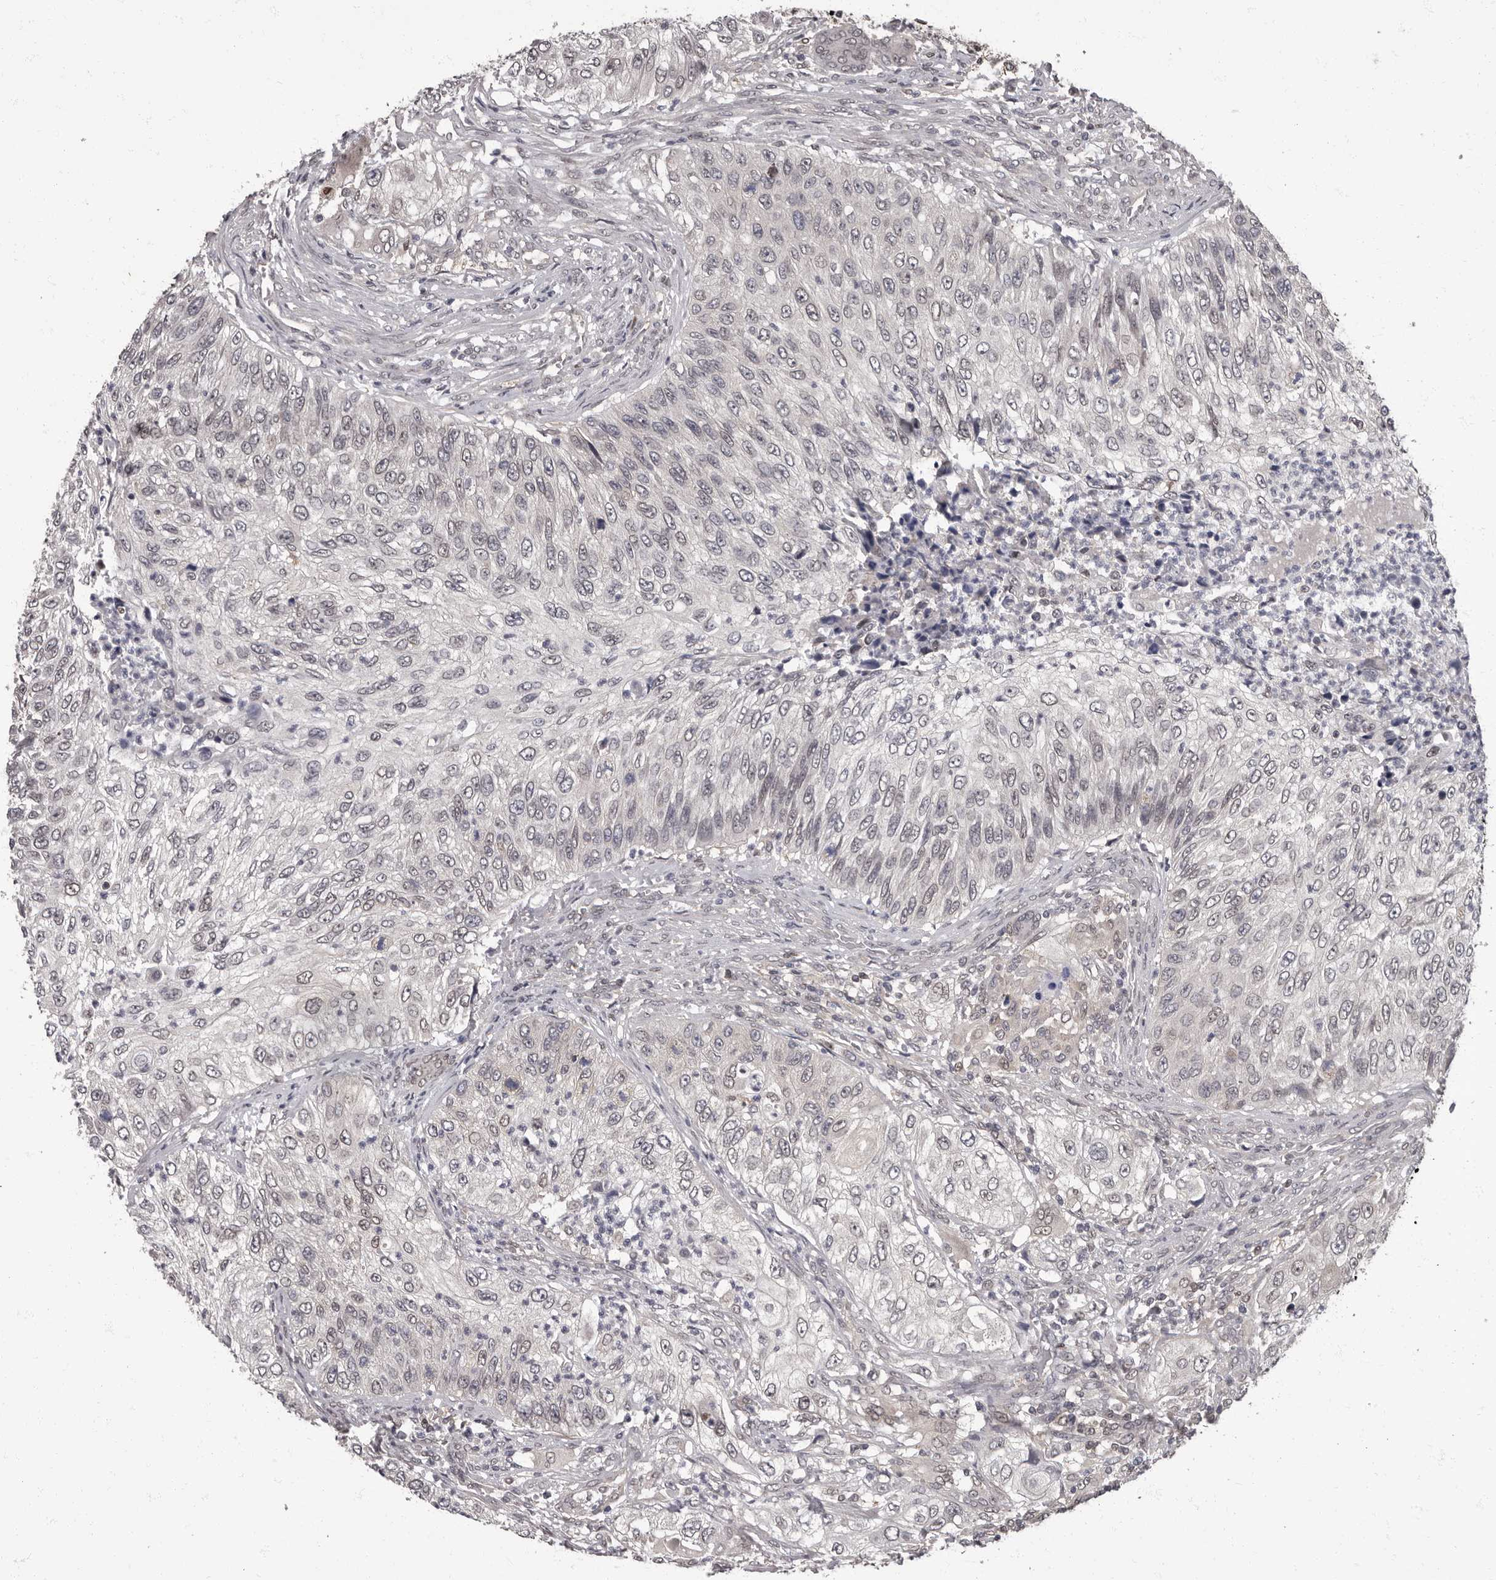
{"staining": {"intensity": "weak", "quantity": "<25%", "location": "nuclear"}, "tissue": "urothelial cancer", "cell_type": "Tumor cells", "image_type": "cancer", "snomed": [{"axis": "morphology", "description": "Urothelial carcinoma, High grade"}, {"axis": "topography", "description": "Urinary bladder"}], "caption": "Tumor cells show no significant staining in urothelial cancer.", "gene": "C1orf50", "patient": {"sex": "female", "age": 60}}